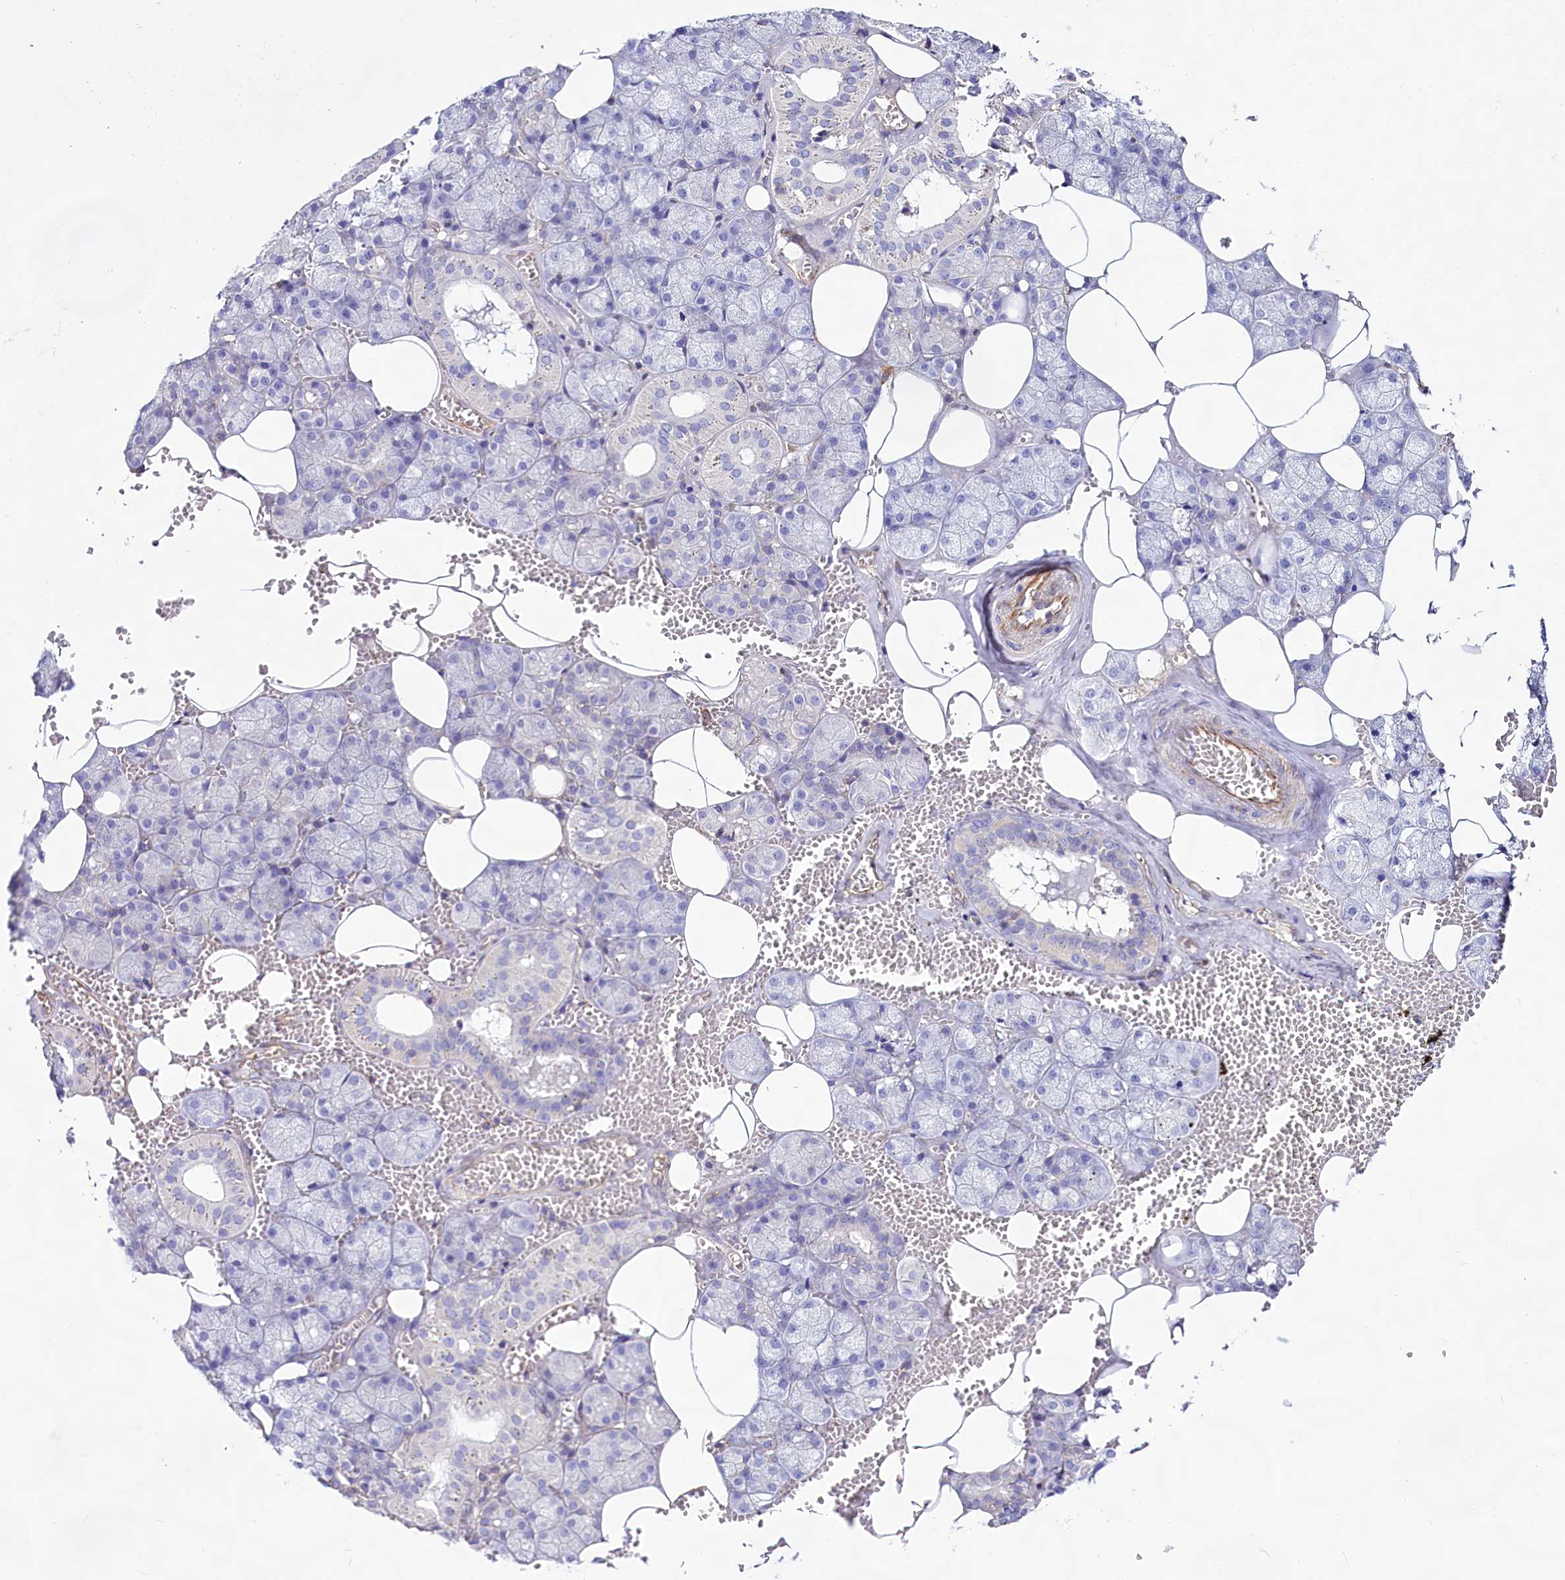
{"staining": {"intensity": "negative", "quantity": "none", "location": "none"}, "tissue": "salivary gland", "cell_type": "Glandular cells", "image_type": "normal", "snomed": [{"axis": "morphology", "description": "Normal tissue, NOS"}, {"axis": "topography", "description": "Salivary gland"}], "caption": "DAB (3,3'-diaminobenzidine) immunohistochemical staining of unremarkable salivary gland displays no significant positivity in glandular cells. (Stains: DAB immunohistochemistry with hematoxylin counter stain, Microscopy: brightfield microscopy at high magnification).", "gene": "CD99", "patient": {"sex": "male", "age": 62}}